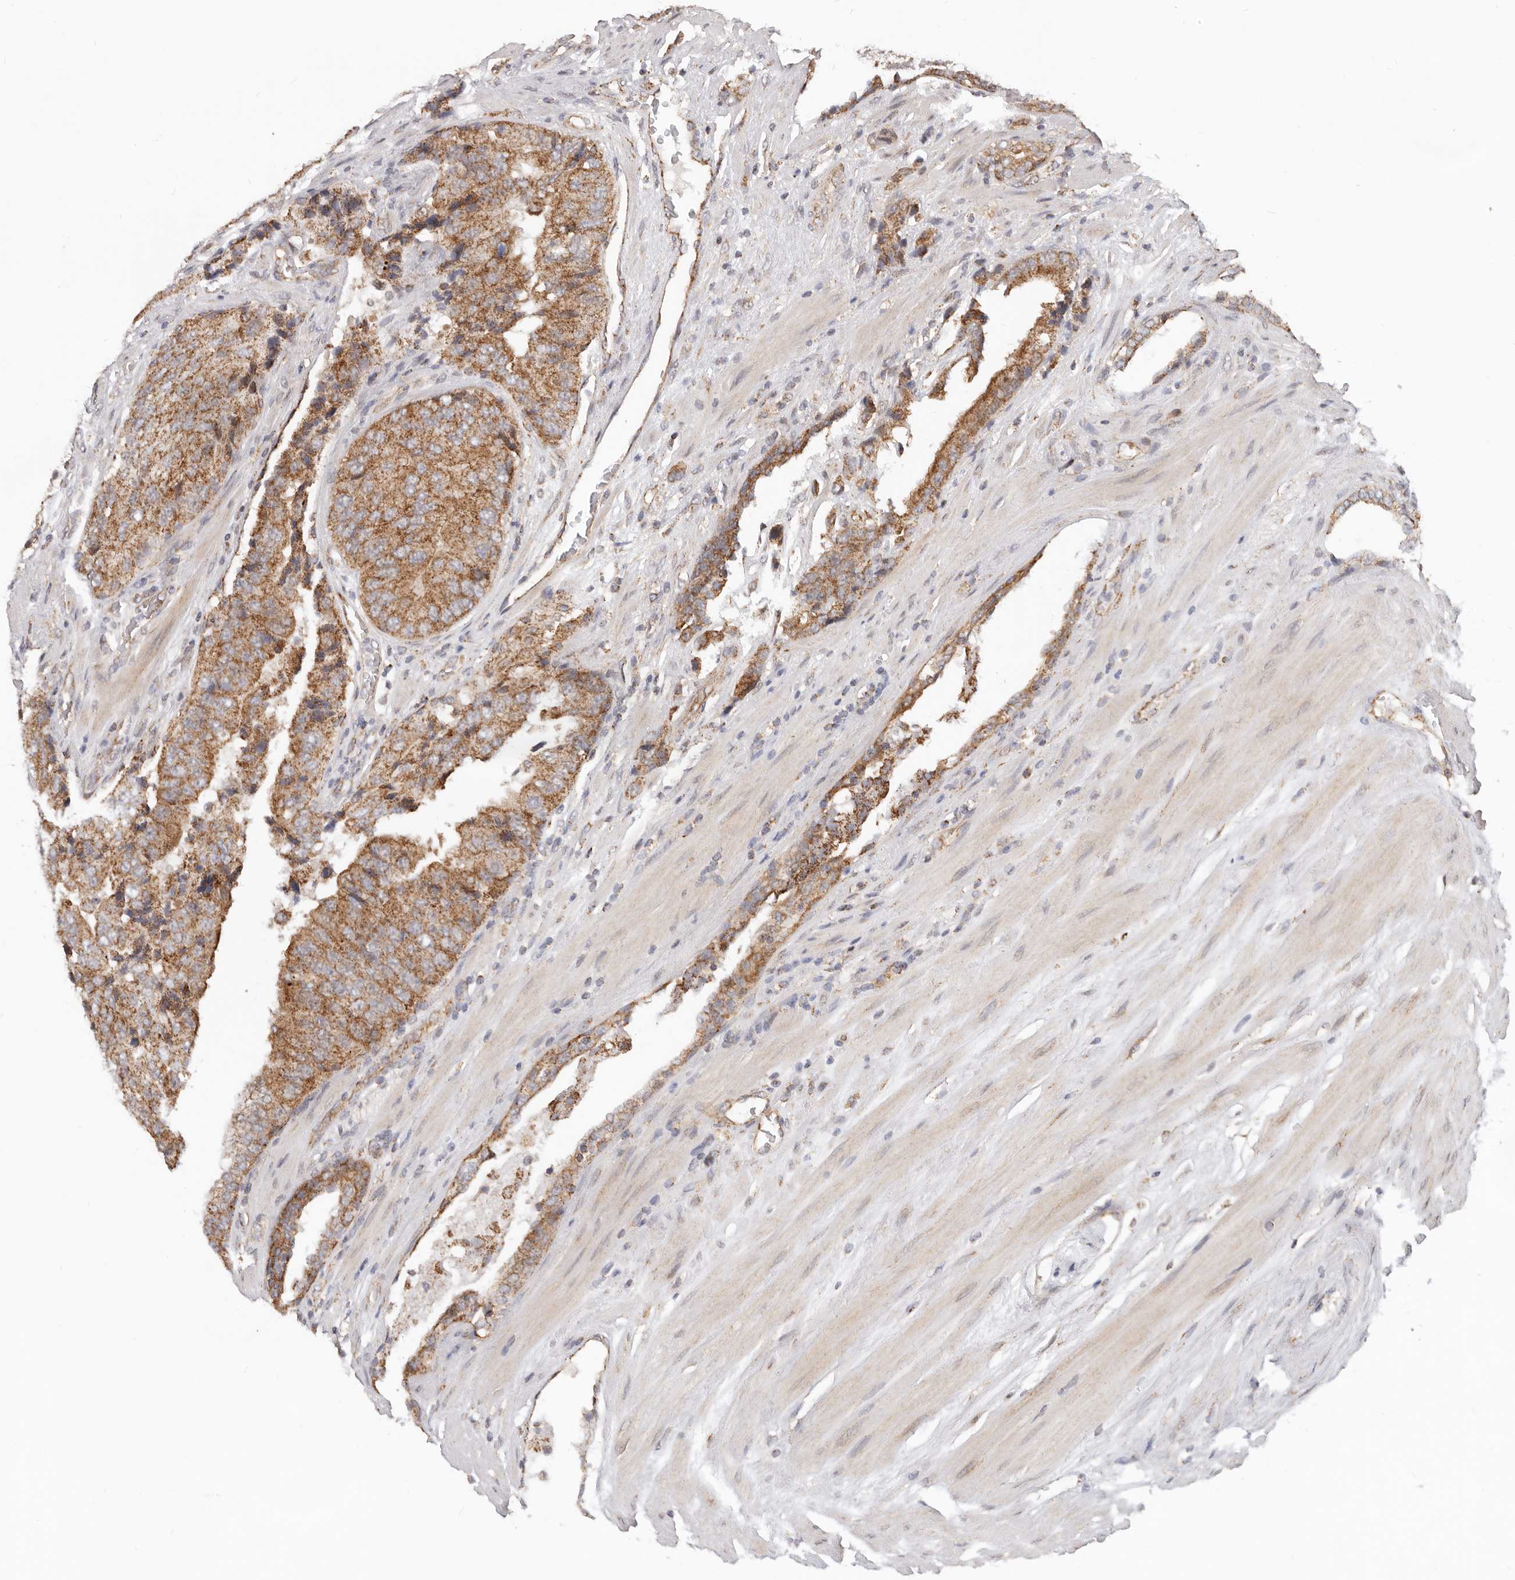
{"staining": {"intensity": "moderate", "quantity": ">75%", "location": "cytoplasmic/membranous"}, "tissue": "prostate cancer", "cell_type": "Tumor cells", "image_type": "cancer", "snomed": [{"axis": "morphology", "description": "Adenocarcinoma, High grade"}, {"axis": "topography", "description": "Prostate"}], "caption": "Immunohistochemical staining of prostate cancer reveals moderate cytoplasmic/membranous protein staining in approximately >75% of tumor cells.", "gene": "USP49", "patient": {"sex": "male", "age": 70}}